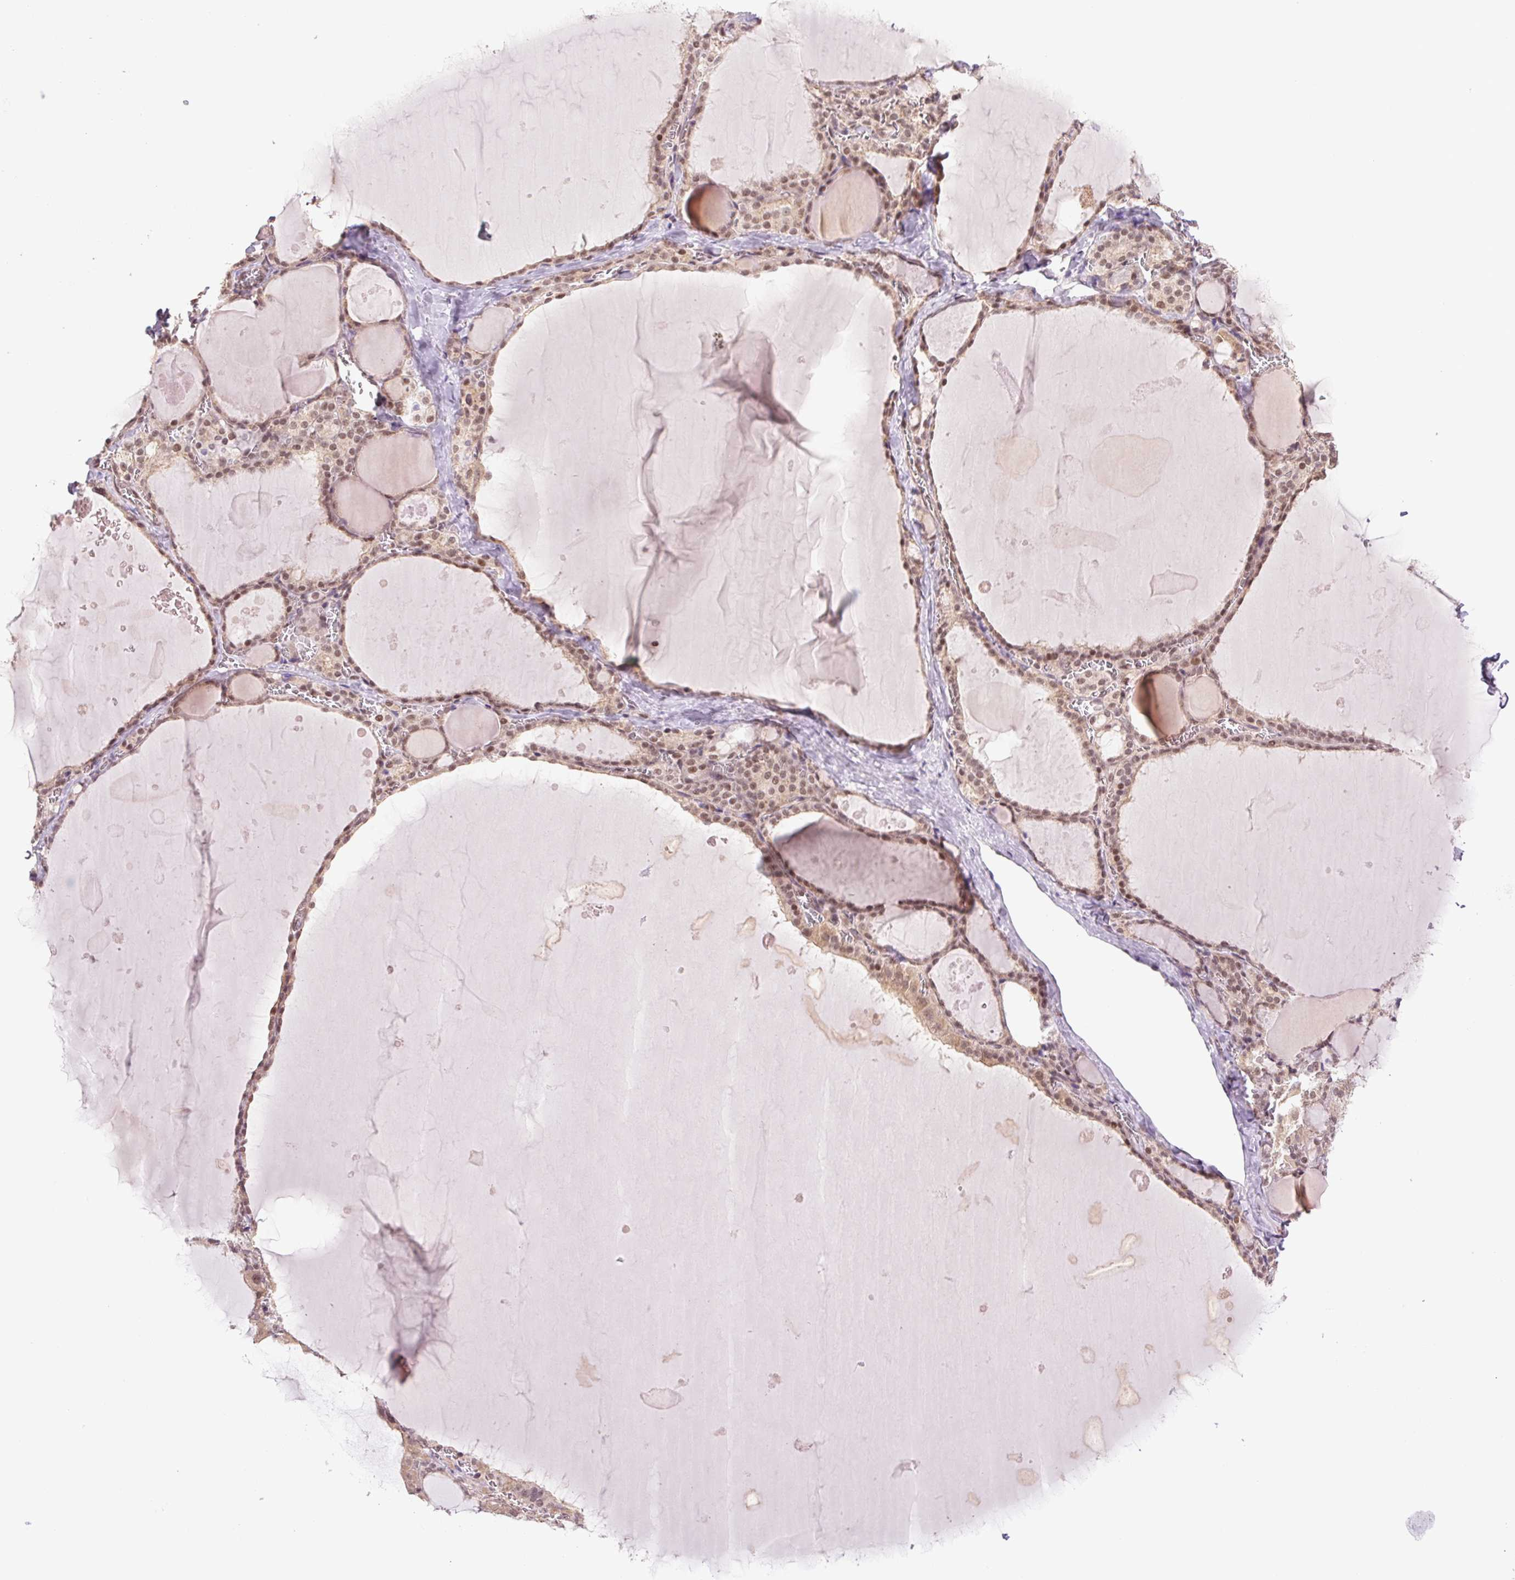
{"staining": {"intensity": "strong", "quantity": "25%-75%", "location": "nuclear"}, "tissue": "thyroid gland", "cell_type": "Glandular cells", "image_type": "normal", "snomed": [{"axis": "morphology", "description": "Normal tissue, NOS"}, {"axis": "topography", "description": "Thyroid gland"}], "caption": "Immunohistochemical staining of unremarkable thyroid gland displays 25%-75% levels of strong nuclear protein staining in about 25%-75% of glandular cells. Immunohistochemistry (ihc) stains the protein of interest in brown and the nuclei are stained blue.", "gene": "CWC25", "patient": {"sex": "male", "age": 56}}